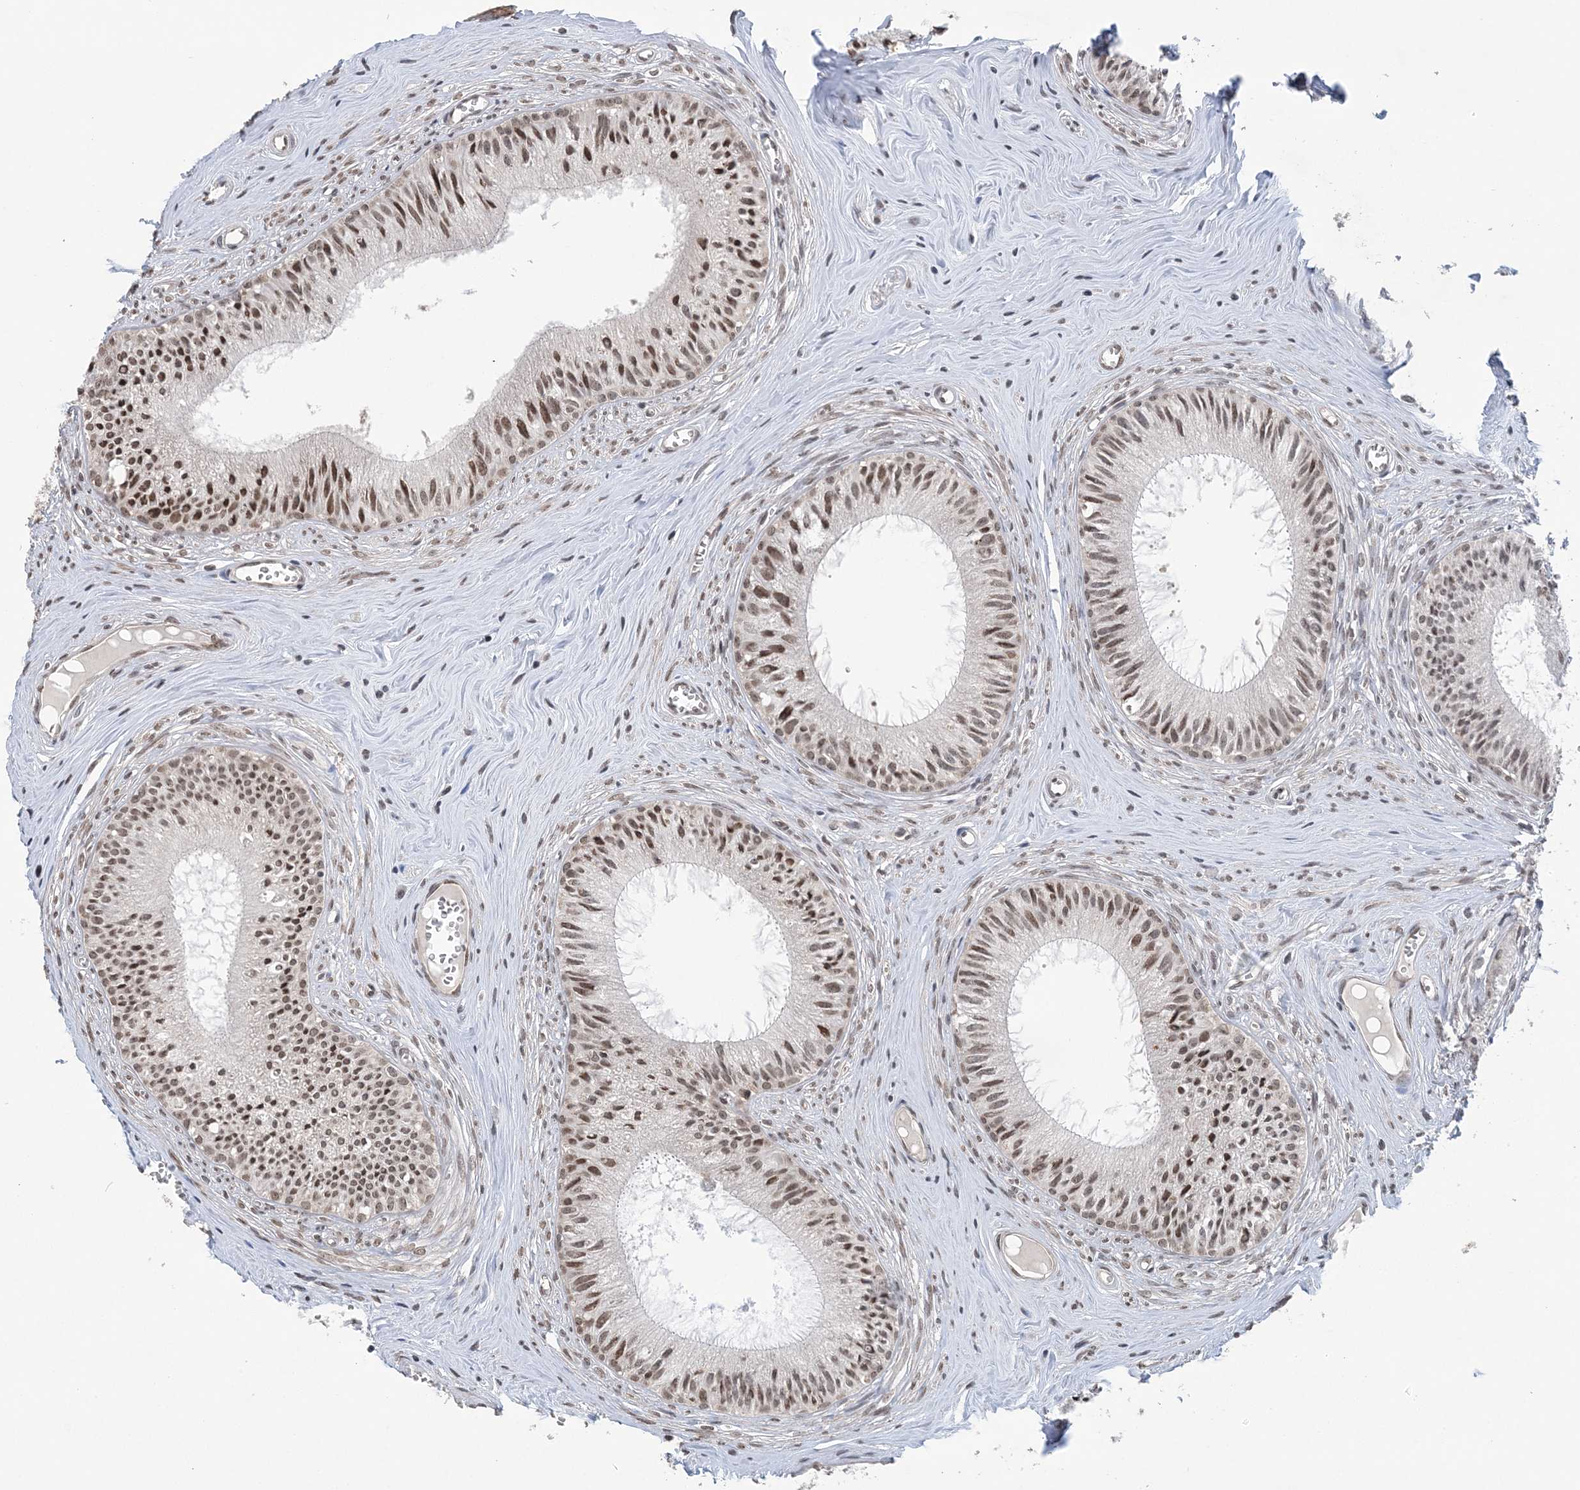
{"staining": {"intensity": "moderate", "quantity": ">75%", "location": "nuclear"}, "tissue": "epididymis", "cell_type": "Glandular cells", "image_type": "normal", "snomed": [{"axis": "morphology", "description": "Normal tissue, NOS"}, {"axis": "topography", "description": "Epididymis"}], "caption": "Moderate nuclear positivity is seen in approximately >75% of glandular cells in normal epididymis. (Stains: DAB (3,3'-diaminobenzidine) in brown, nuclei in blue, Microscopy: brightfield microscopy at high magnification).", "gene": "CCDC152", "patient": {"sex": "male", "age": 36}}